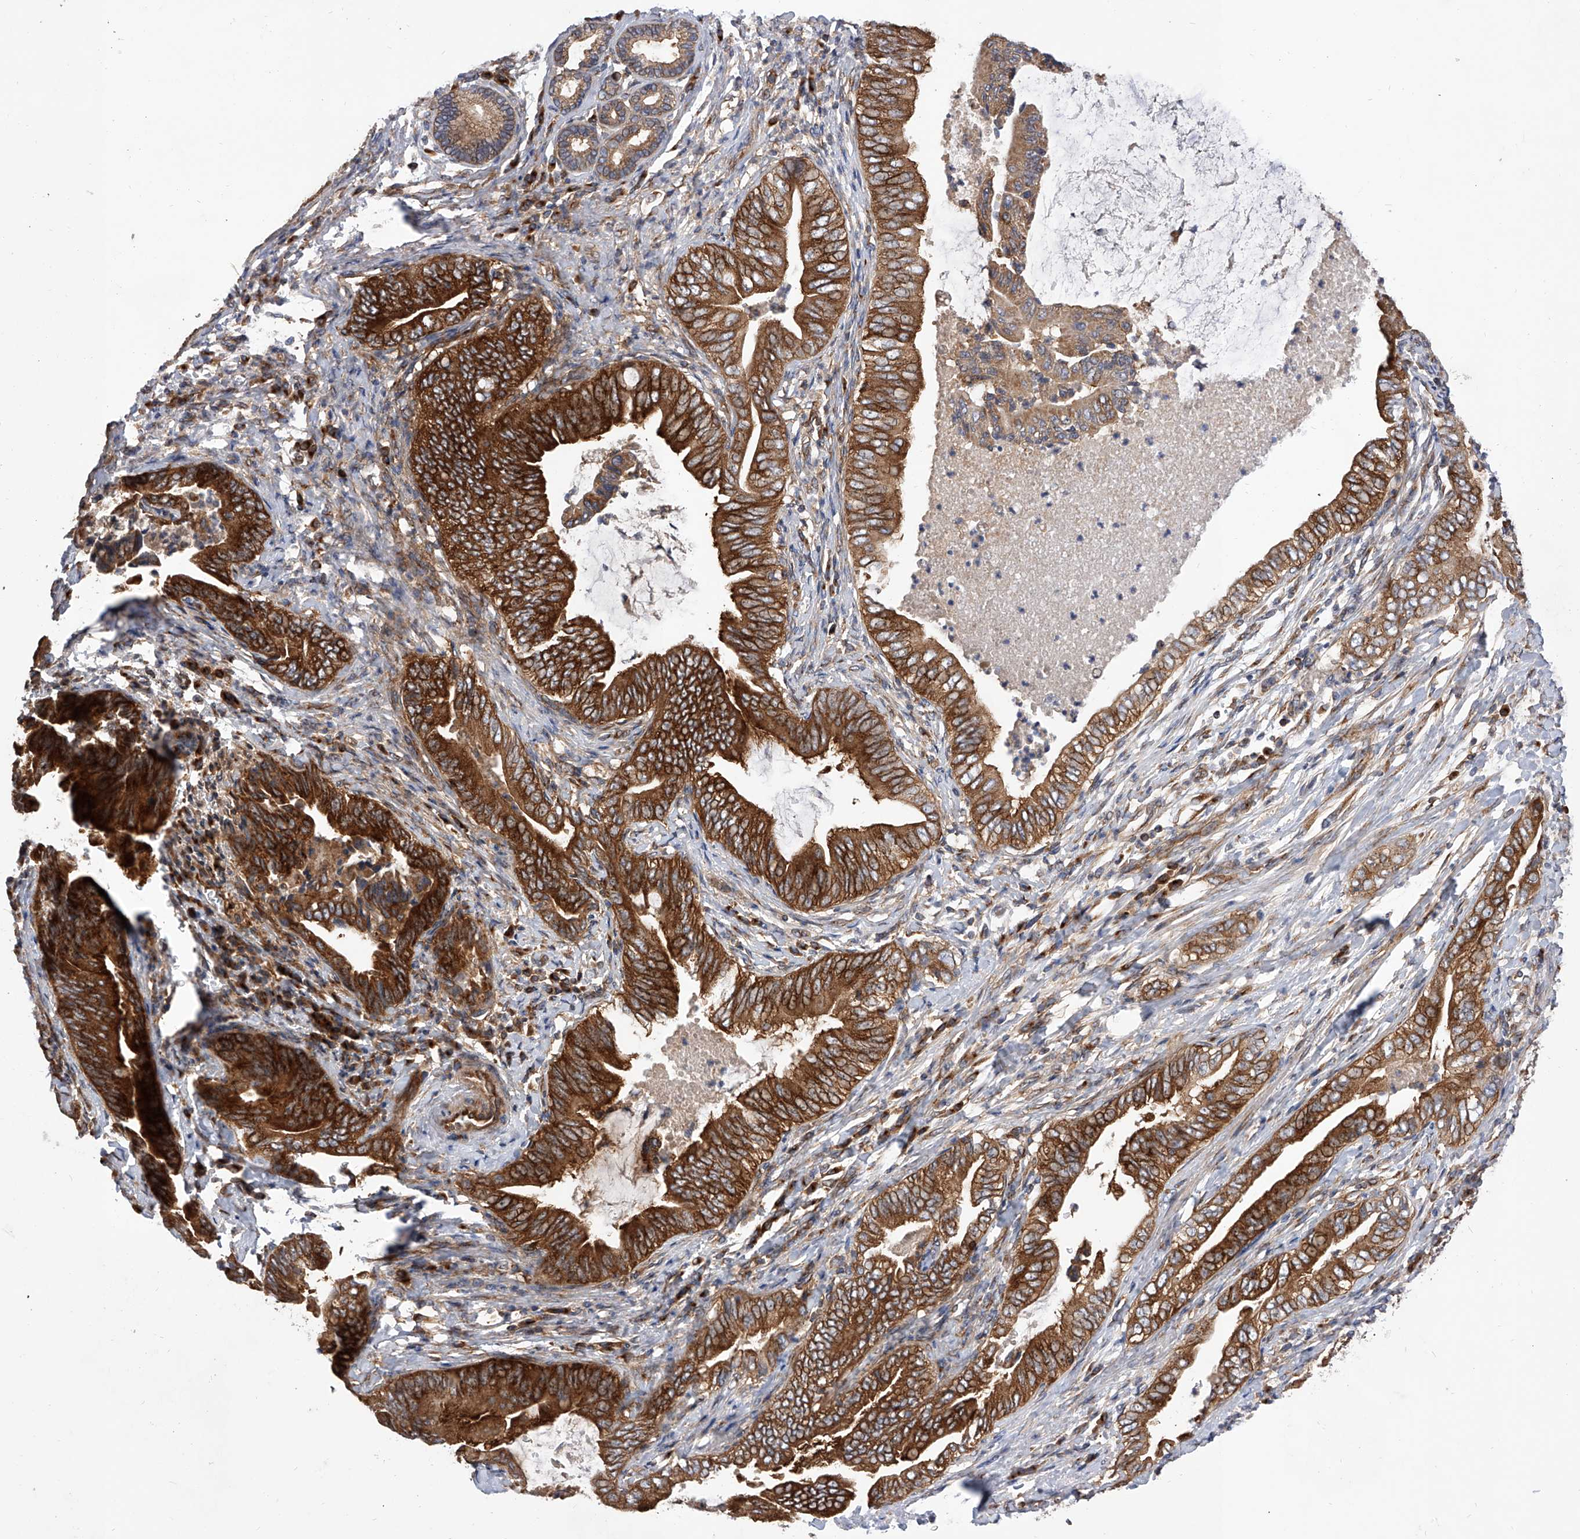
{"staining": {"intensity": "strong", "quantity": ">75%", "location": "cytoplasmic/membranous"}, "tissue": "pancreatic cancer", "cell_type": "Tumor cells", "image_type": "cancer", "snomed": [{"axis": "morphology", "description": "Adenocarcinoma, NOS"}, {"axis": "topography", "description": "Pancreas"}], "caption": "An image of pancreatic cancer stained for a protein displays strong cytoplasmic/membranous brown staining in tumor cells.", "gene": "CFAP410", "patient": {"sex": "male", "age": 75}}